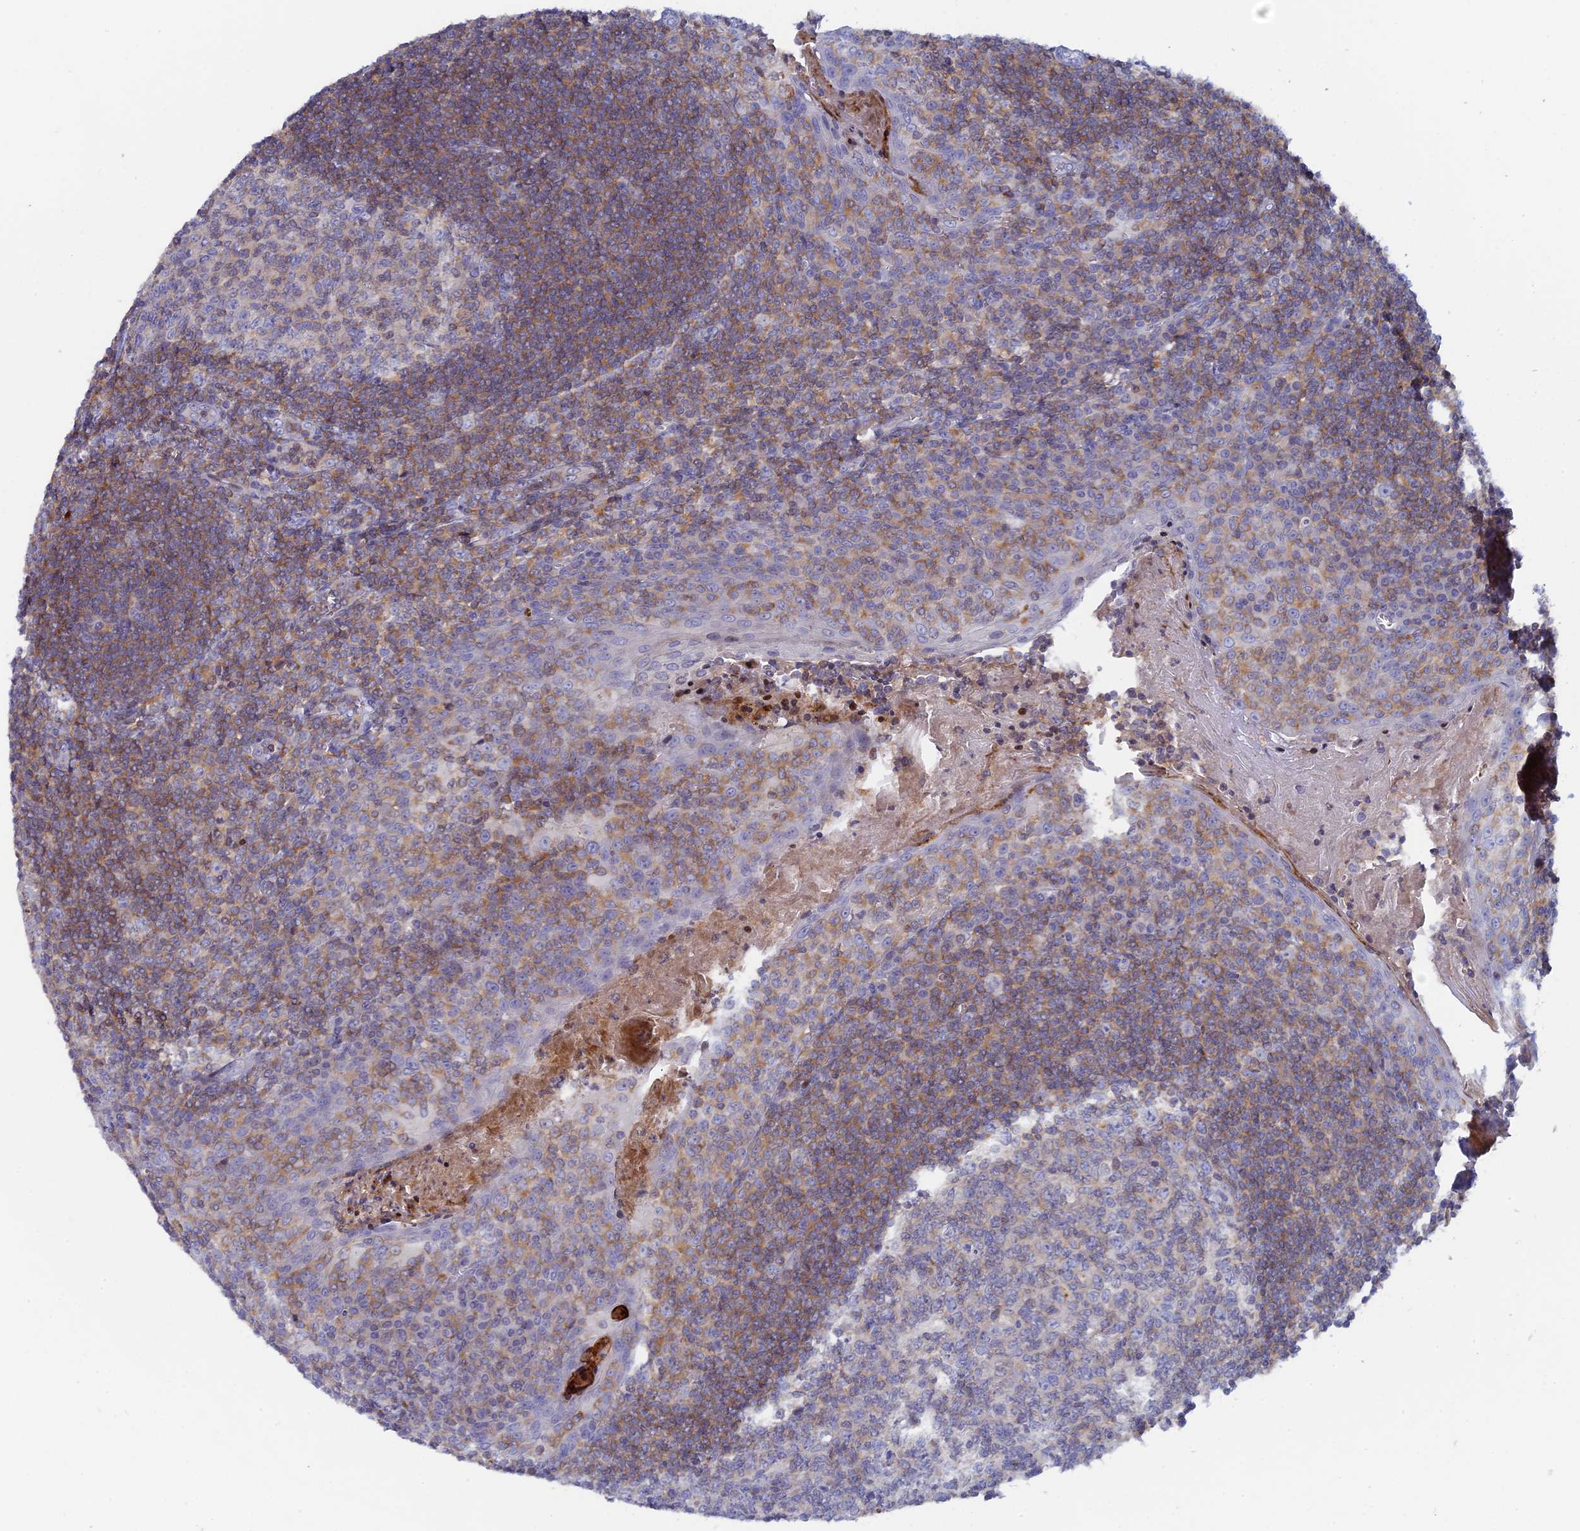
{"staining": {"intensity": "weak", "quantity": "<25%", "location": "cytoplasmic/membranous"}, "tissue": "tonsil", "cell_type": "Germinal center cells", "image_type": "normal", "snomed": [{"axis": "morphology", "description": "Normal tissue, NOS"}, {"axis": "topography", "description": "Tonsil"}], "caption": "This is an IHC photomicrograph of benign tonsil. There is no positivity in germinal center cells.", "gene": "ACP7", "patient": {"sex": "male", "age": 27}}